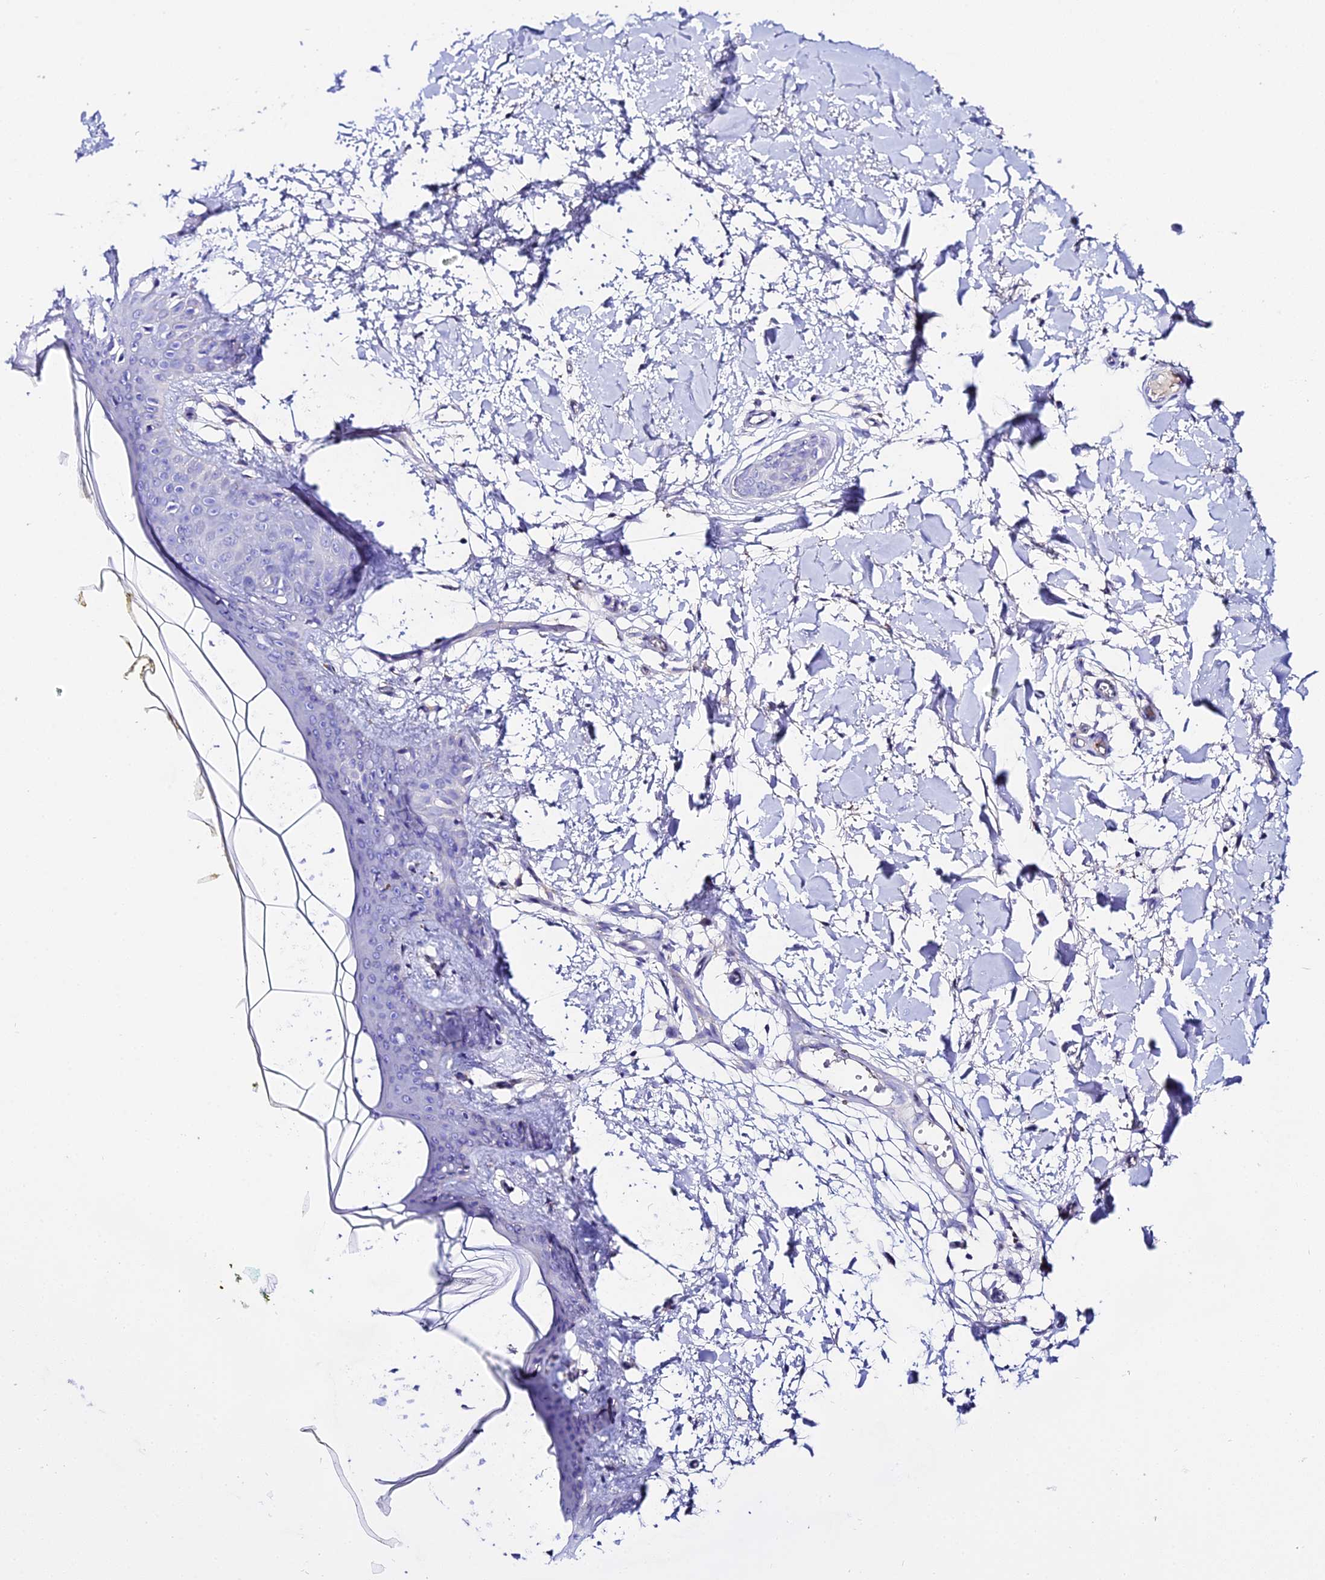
{"staining": {"intensity": "negative", "quantity": "none", "location": "none"}, "tissue": "skin", "cell_type": "Fibroblasts", "image_type": "normal", "snomed": [{"axis": "morphology", "description": "Normal tissue, NOS"}, {"axis": "topography", "description": "Skin"}], "caption": "Immunohistochemistry (IHC) of unremarkable human skin displays no positivity in fibroblasts. (DAB (3,3'-diaminobenzidine) immunohistochemistry visualized using brightfield microscopy, high magnification).", "gene": "TMEM117", "patient": {"sex": "female", "age": 34}}